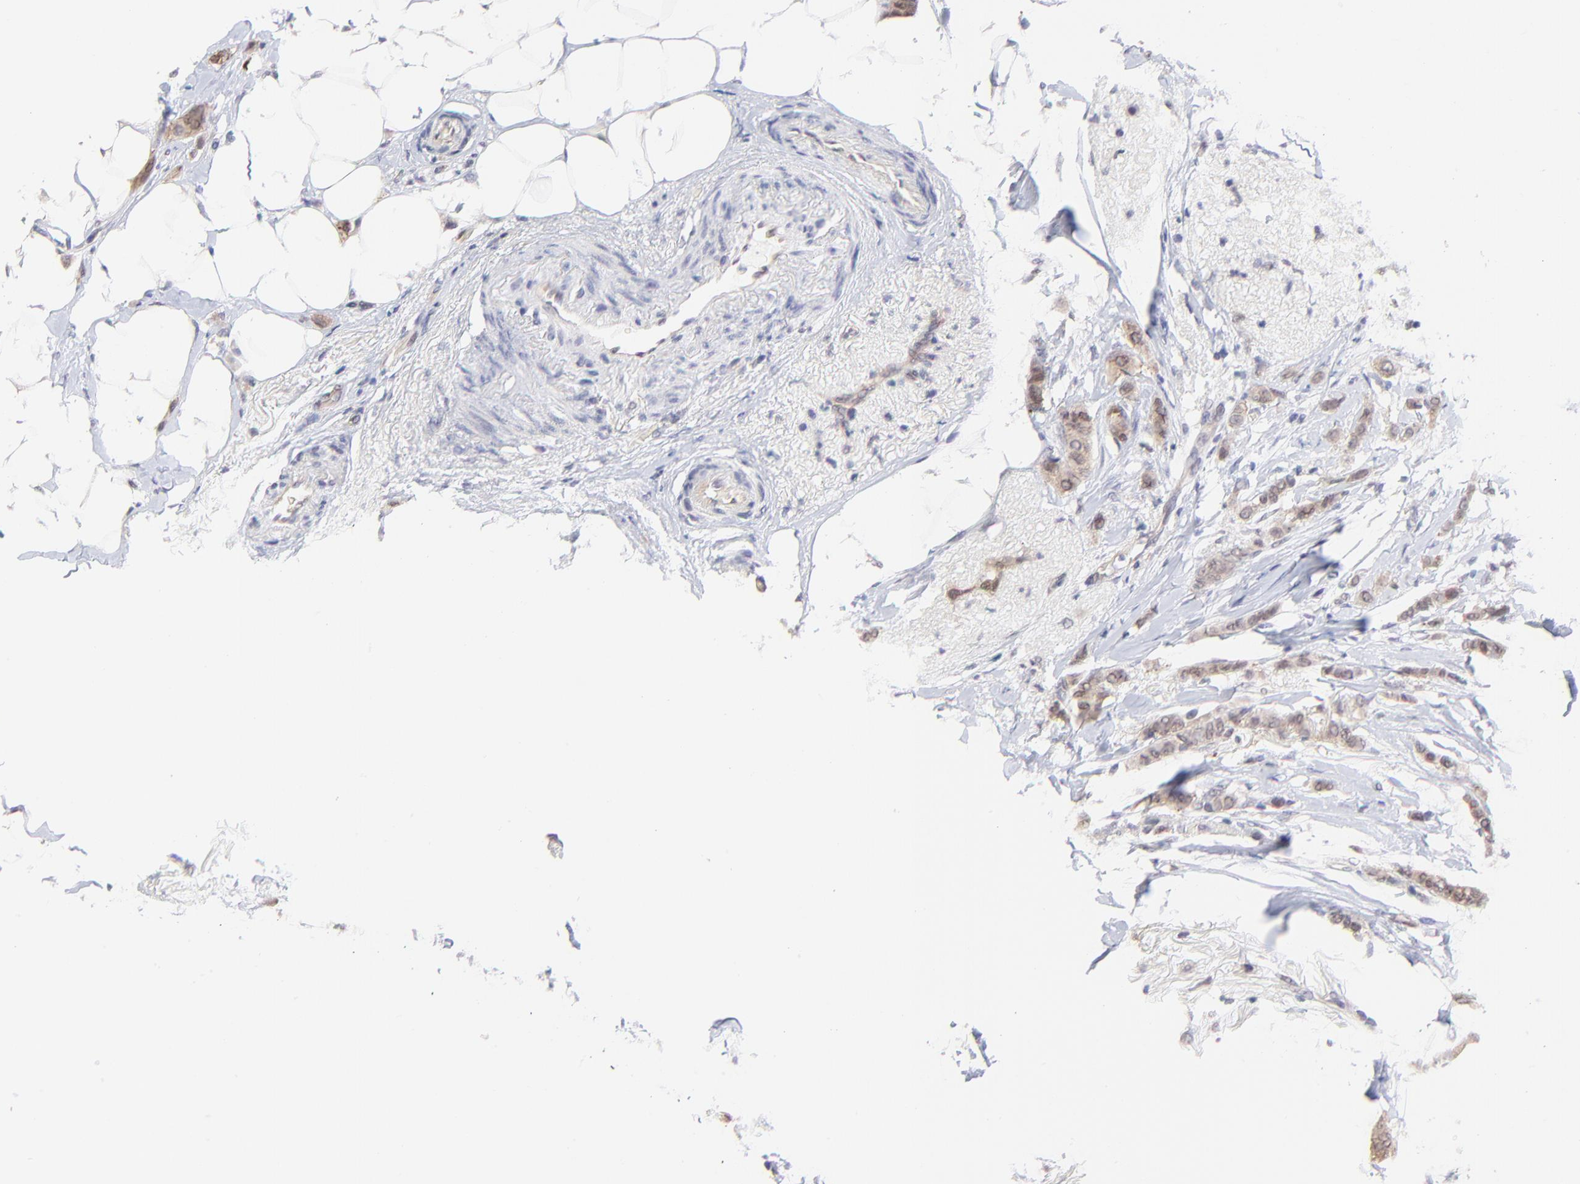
{"staining": {"intensity": "weak", "quantity": ">75%", "location": "cytoplasmic/membranous"}, "tissue": "breast cancer", "cell_type": "Tumor cells", "image_type": "cancer", "snomed": [{"axis": "morphology", "description": "Lobular carcinoma"}, {"axis": "topography", "description": "Breast"}], "caption": "Protein staining reveals weak cytoplasmic/membranous positivity in approximately >75% of tumor cells in breast cancer.", "gene": "ZNF747", "patient": {"sex": "female", "age": 55}}